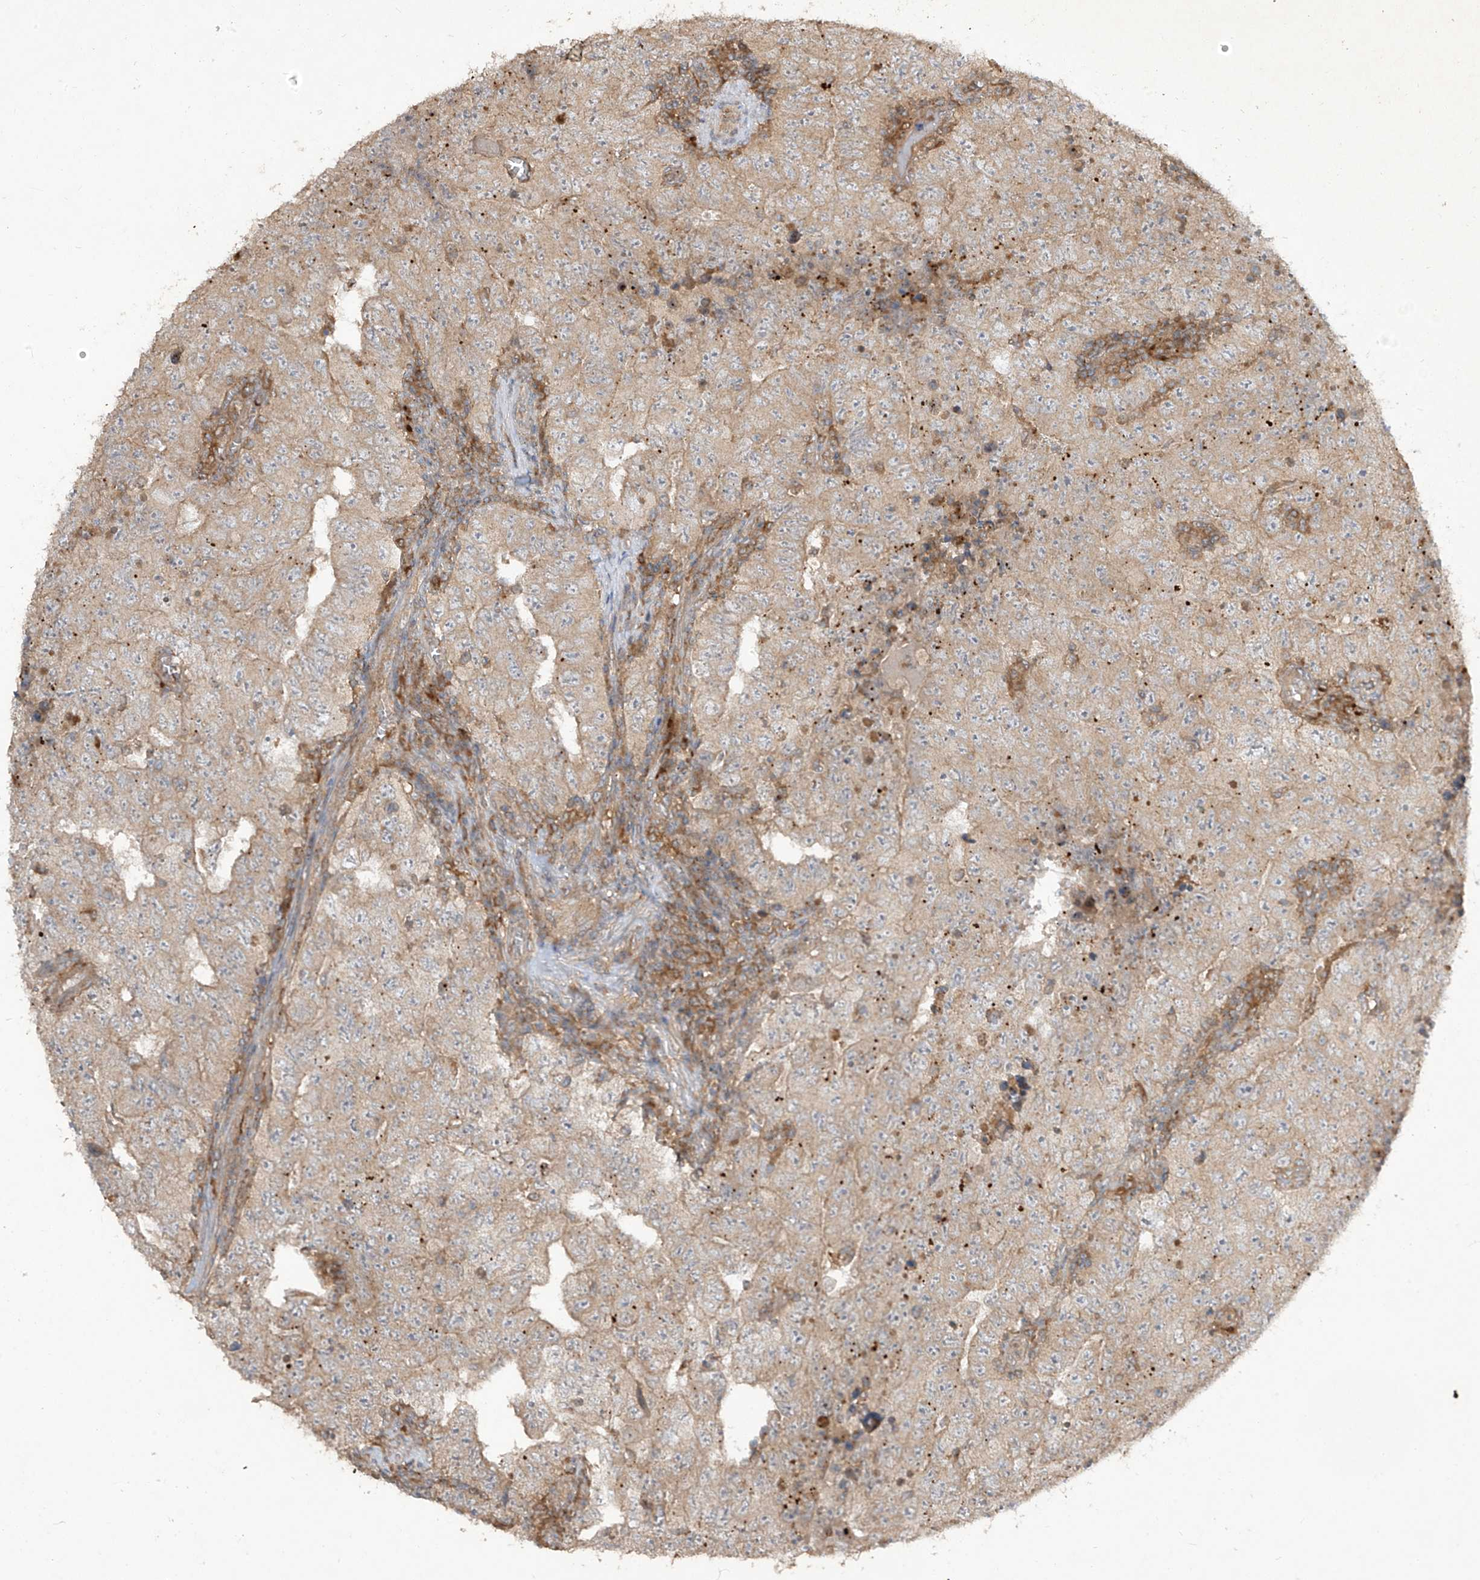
{"staining": {"intensity": "moderate", "quantity": ">75%", "location": "cytoplasmic/membranous"}, "tissue": "testis cancer", "cell_type": "Tumor cells", "image_type": "cancer", "snomed": [{"axis": "morphology", "description": "Carcinoma, Embryonal, NOS"}, {"axis": "topography", "description": "Testis"}], "caption": "Immunohistochemistry photomicrograph of neoplastic tissue: human embryonal carcinoma (testis) stained using immunohistochemistry demonstrates medium levels of moderate protein expression localized specifically in the cytoplasmic/membranous of tumor cells, appearing as a cytoplasmic/membranous brown color.", "gene": "LDAH", "patient": {"sex": "male", "age": 26}}